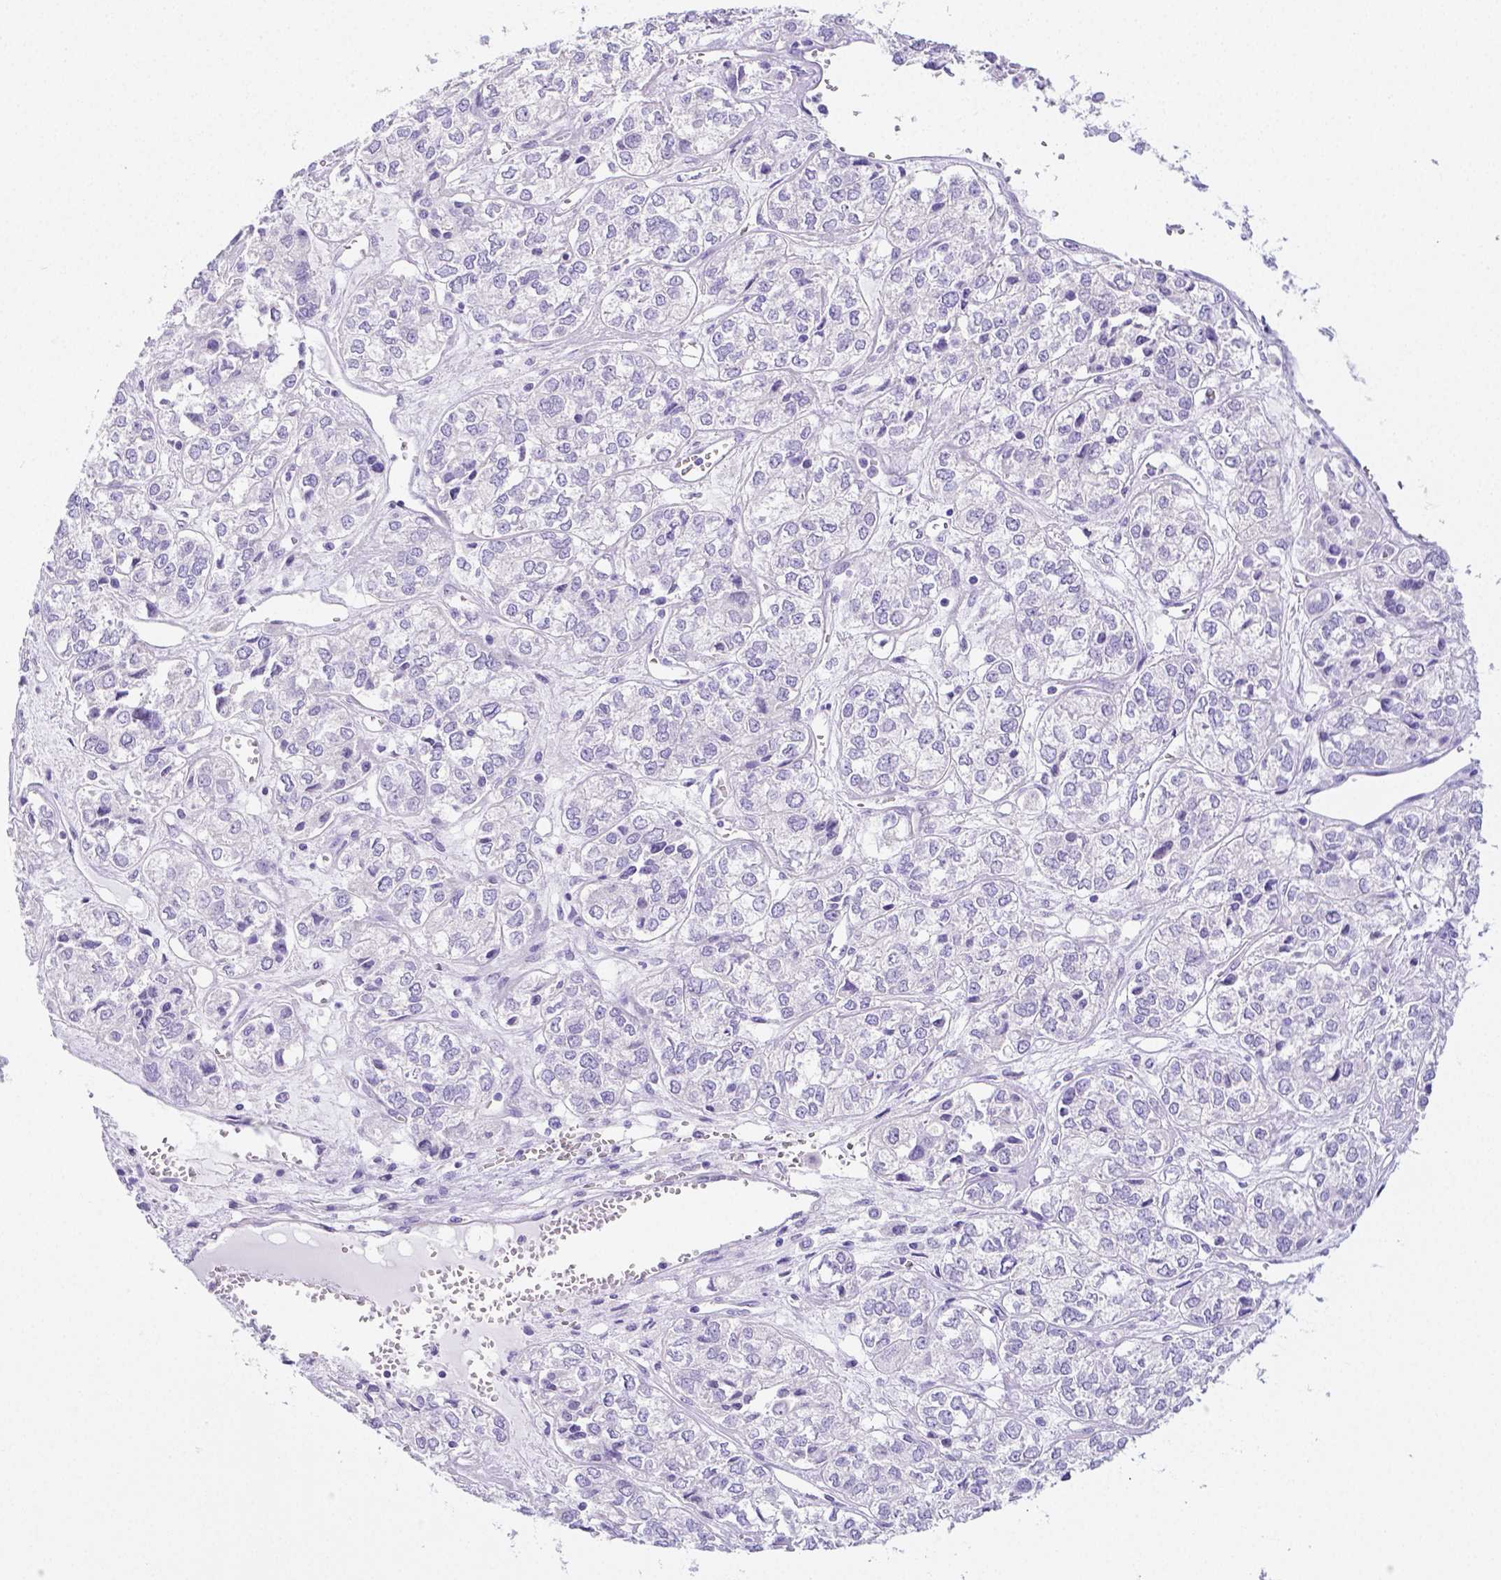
{"staining": {"intensity": "negative", "quantity": "none", "location": "none"}, "tissue": "ovarian cancer", "cell_type": "Tumor cells", "image_type": "cancer", "snomed": [{"axis": "morphology", "description": "Carcinoma, endometroid"}, {"axis": "topography", "description": "Ovary"}], "caption": "Immunohistochemistry (IHC) of human ovarian cancer shows no staining in tumor cells. (DAB immunohistochemistry visualized using brightfield microscopy, high magnification).", "gene": "ARHGAP36", "patient": {"sex": "female", "age": 64}}